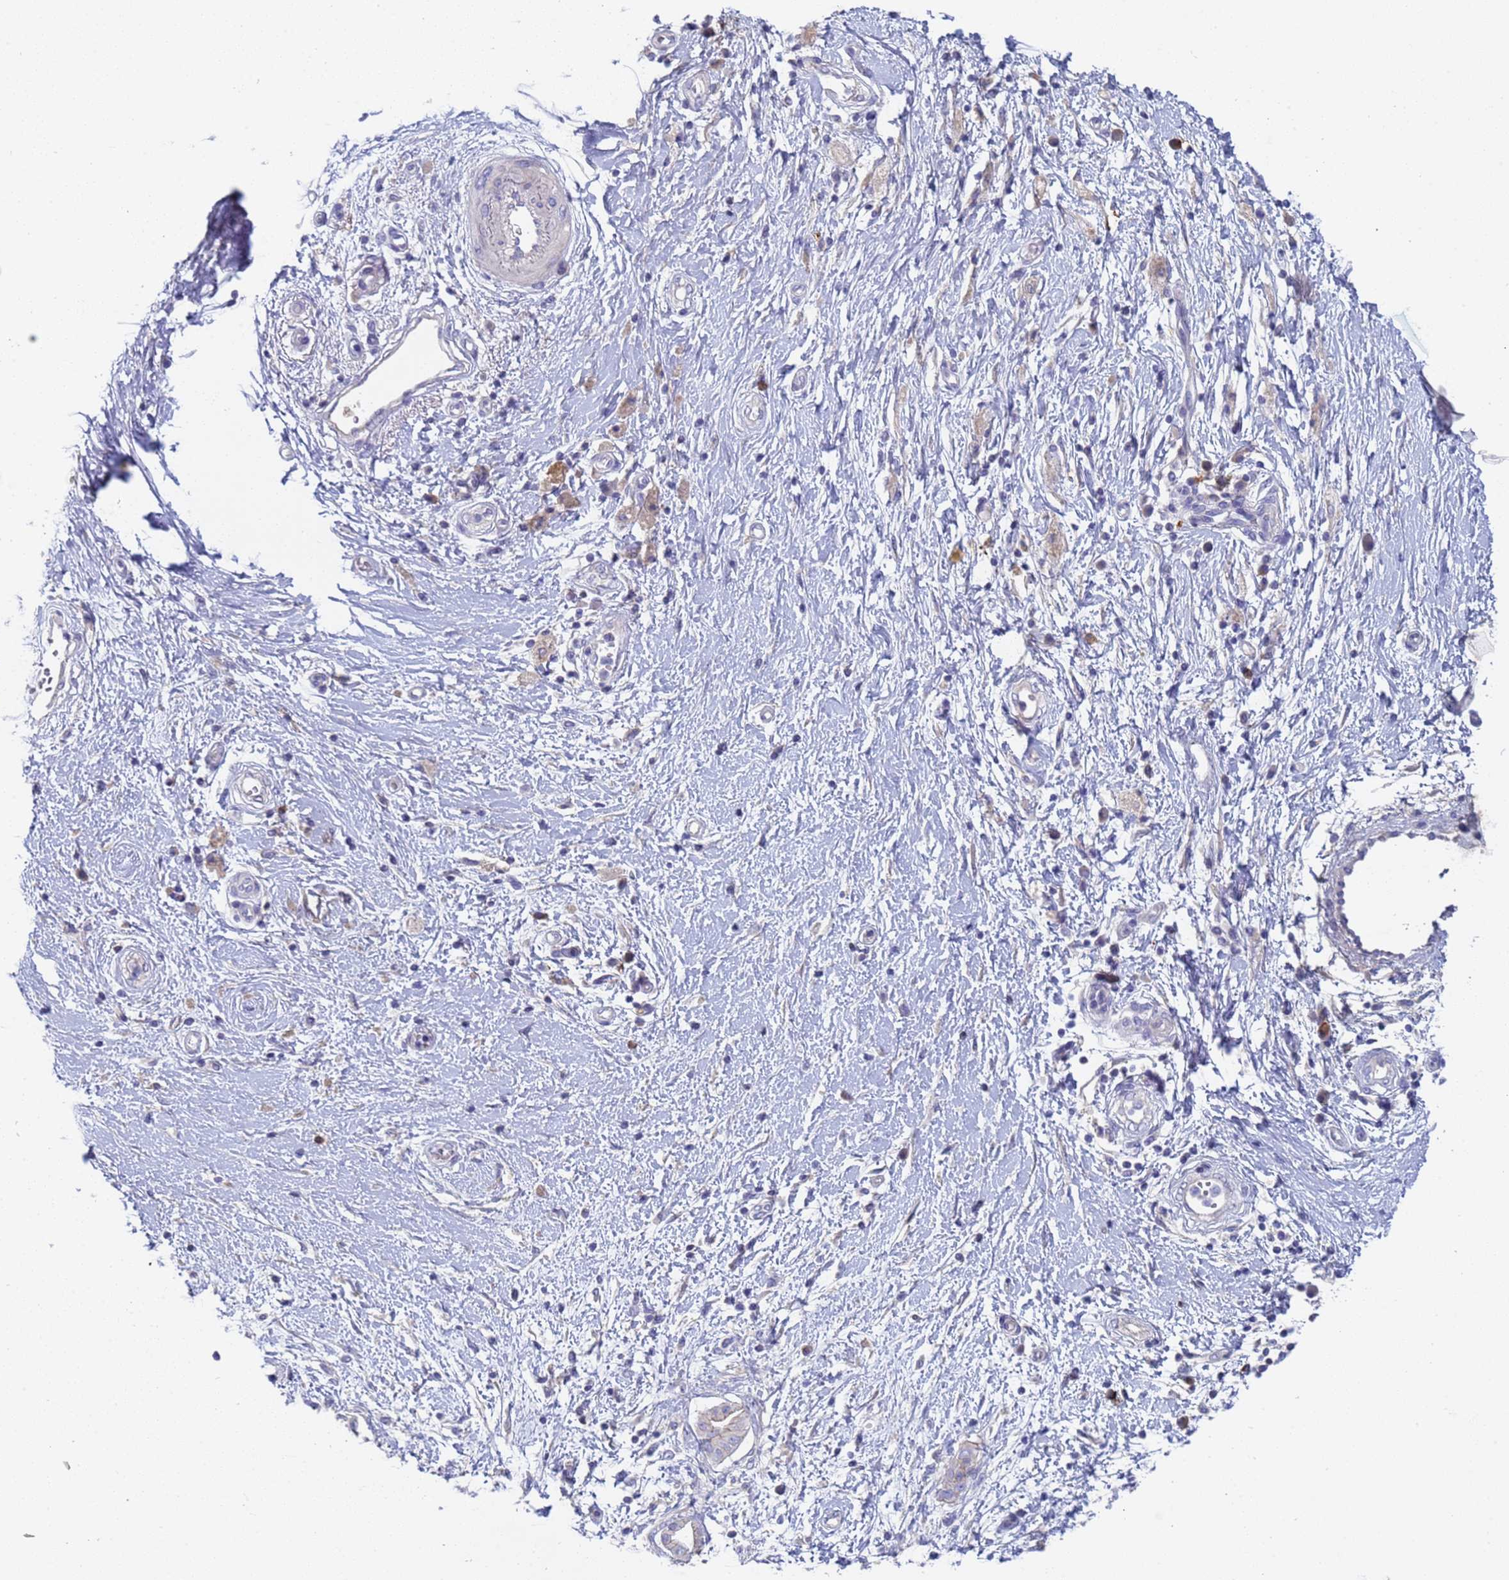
{"staining": {"intensity": "negative", "quantity": "none", "location": "none"}, "tissue": "pancreatic cancer", "cell_type": "Tumor cells", "image_type": "cancer", "snomed": [{"axis": "morphology", "description": "Adenocarcinoma, NOS"}, {"axis": "topography", "description": "Pancreas"}], "caption": "Pancreatic cancer (adenocarcinoma) was stained to show a protein in brown. There is no significant staining in tumor cells. (DAB (3,3'-diaminobenzidine) immunohistochemistry (IHC), high magnification).", "gene": "C4orf46", "patient": {"sex": "male", "age": 68}}